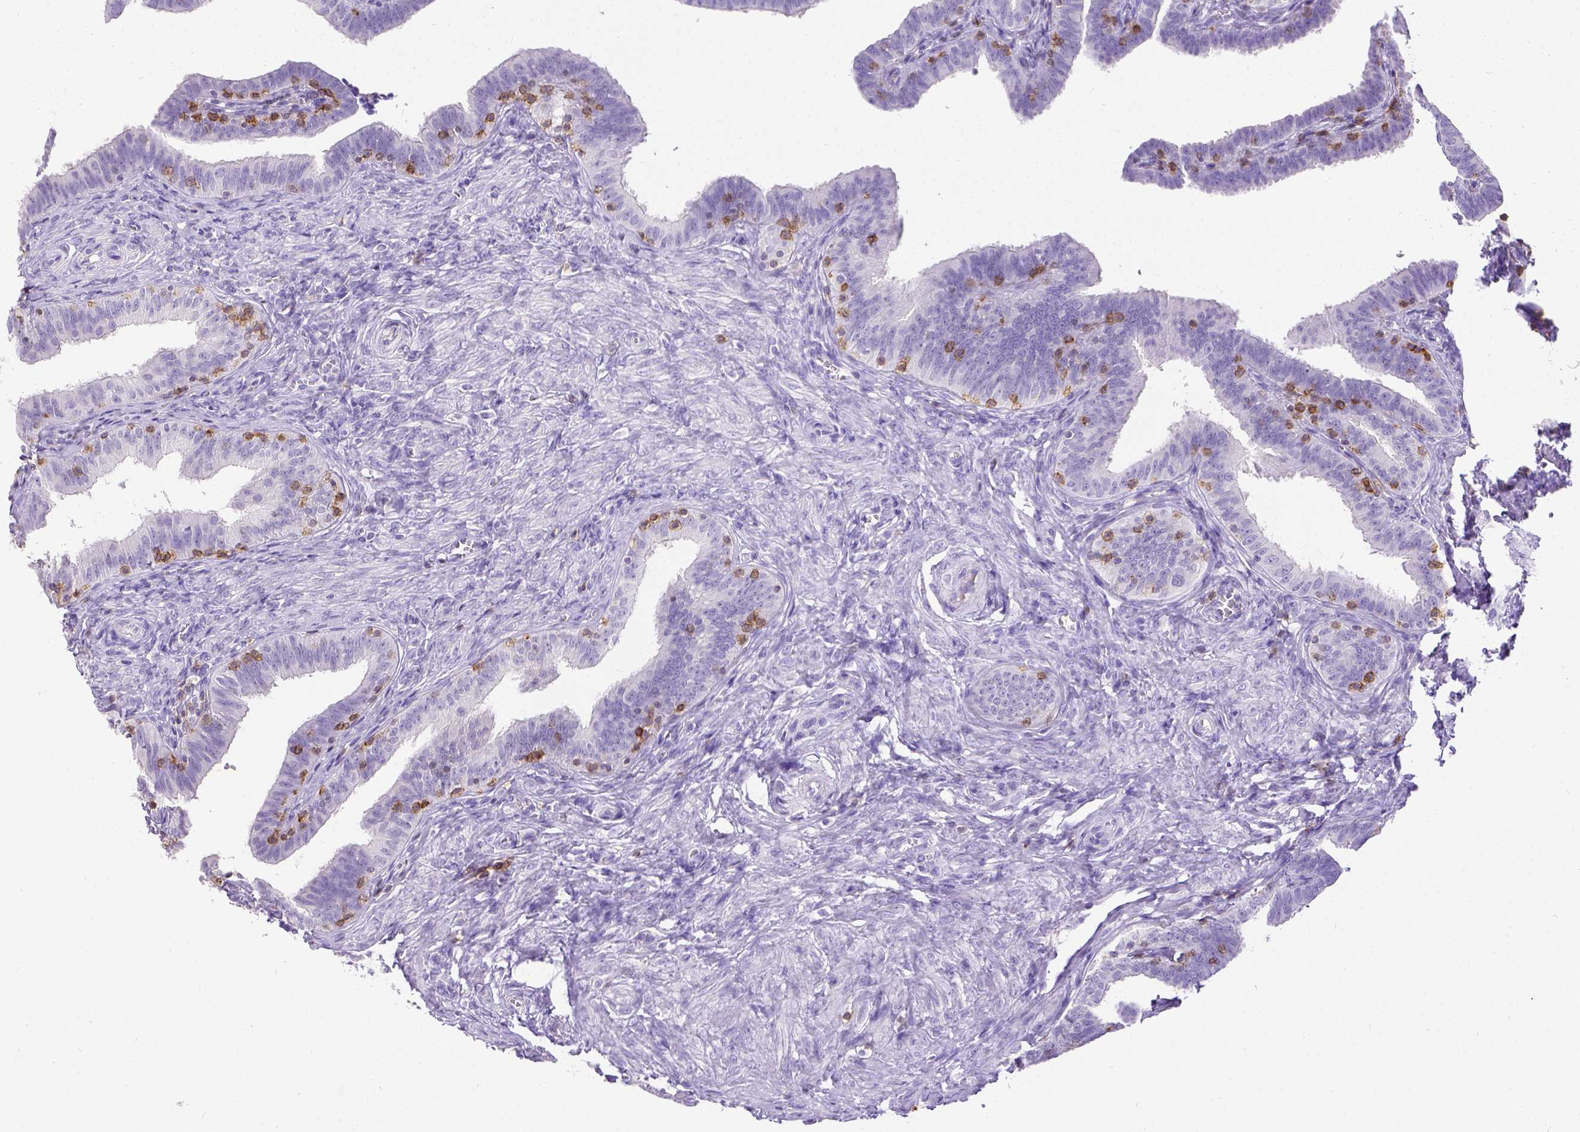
{"staining": {"intensity": "negative", "quantity": "none", "location": "none"}, "tissue": "fallopian tube", "cell_type": "Glandular cells", "image_type": "normal", "snomed": [{"axis": "morphology", "description": "Normal tissue, NOS"}, {"axis": "topography", "description": "Fallopian tube"}], "caption": "Glandular cells show no significant positivity in normal fallopian tube. Brightfield microscopy of immunohistochemistry stained with DAB (3,3'-diaminobenzidine) (brown) and hematoxylin (blue), captured at high magnification.", "gene": "CD3E", "patient": {"sex": "female", "age": 25}}